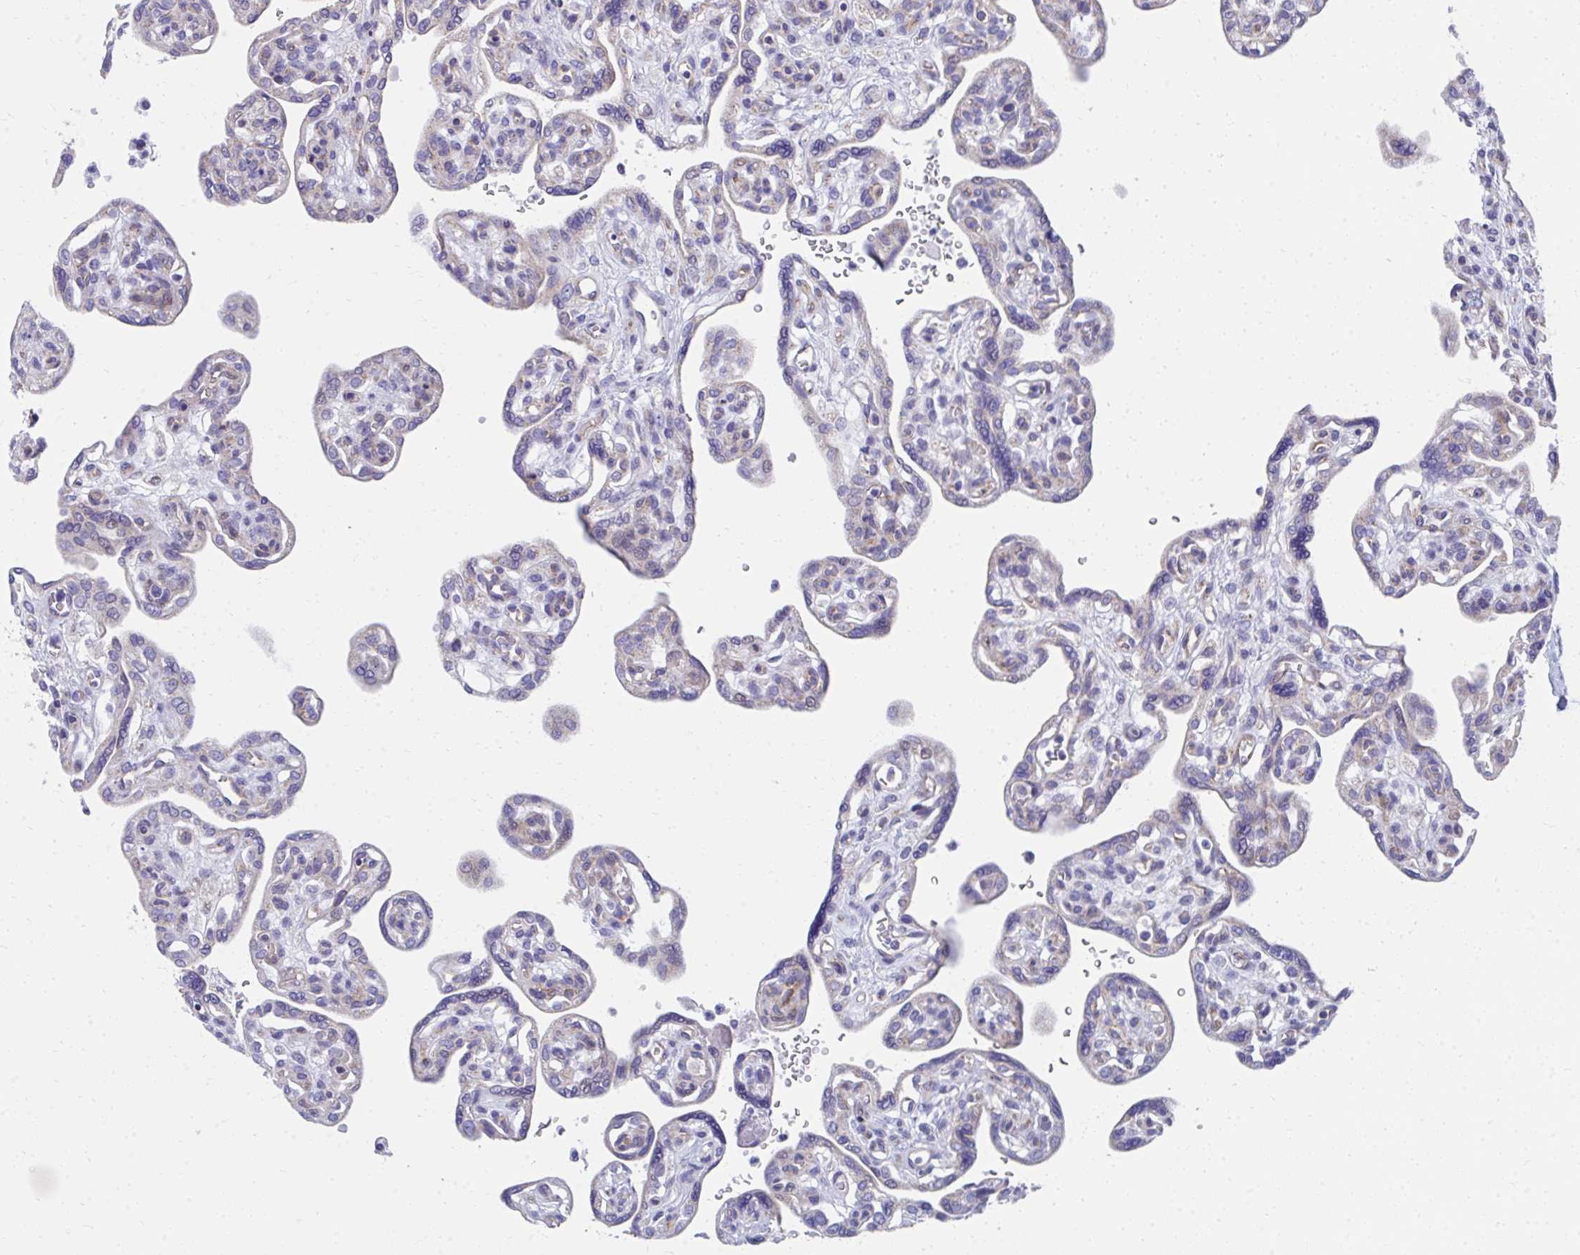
{"staining": {"intensity": "strong", "quantity": "<25%", "location": "cytoplasmic/membranous"}, "tissue": "placenta", "cell_type": "Decidual cells", "image_type": "normal", "snomed": [{"axis": "morphology", "description": "Normal tissue, NOS"}, {"axis": "topography", "description": "Placenta"}], "caption": "This is a micrograph of immunohistochemistry (IHC) staining of benign placenta, which shows strong staining in the cytoplasmic/membranous of decidual cells.", "gene": "IL37", "patient": {"sex": "female", "age": 39}}